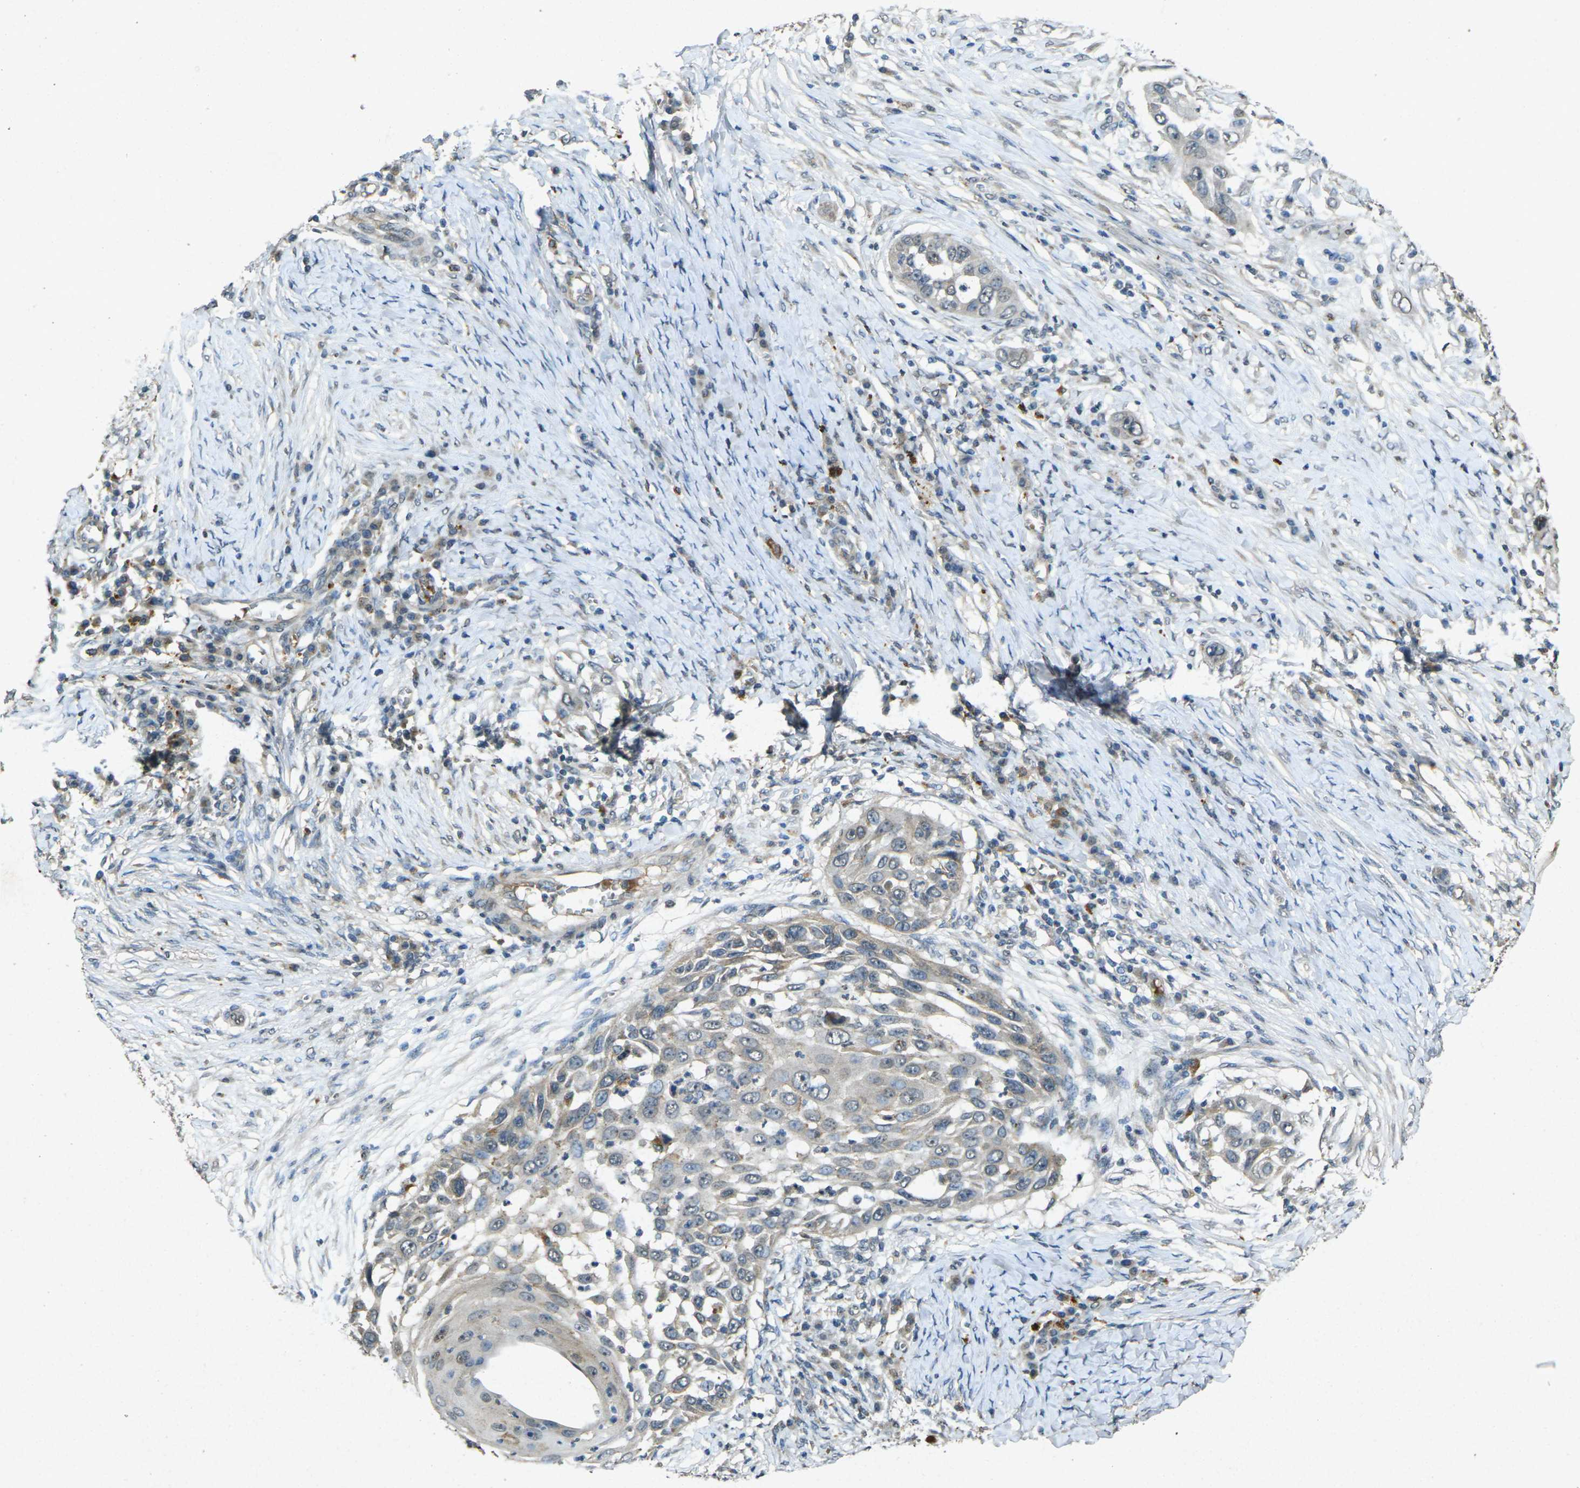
{"staining": {"intensity": "weak", "quantity": "<25%", "location": "cytoplasmic/membranous"}, "tissue": "skin cancer", "cell_type": "Tumor cells", "image_type": "cancer", "snomed": [{"axis": "morphology", "description": "Squamous cell carcinoma, NOS"}, {"axis": "topography", "description": "Skin"}], "caption": "A high-resolution micrograph shows immunohistochemistry (IHC) staining of squamous cell carcinoma (skin), which reveals no significant positivity in tumor cells. (DAB immunohistochemistry, high magnification).", "gene": "RGMA", "patient": {"sex": "female", "age": 44}}